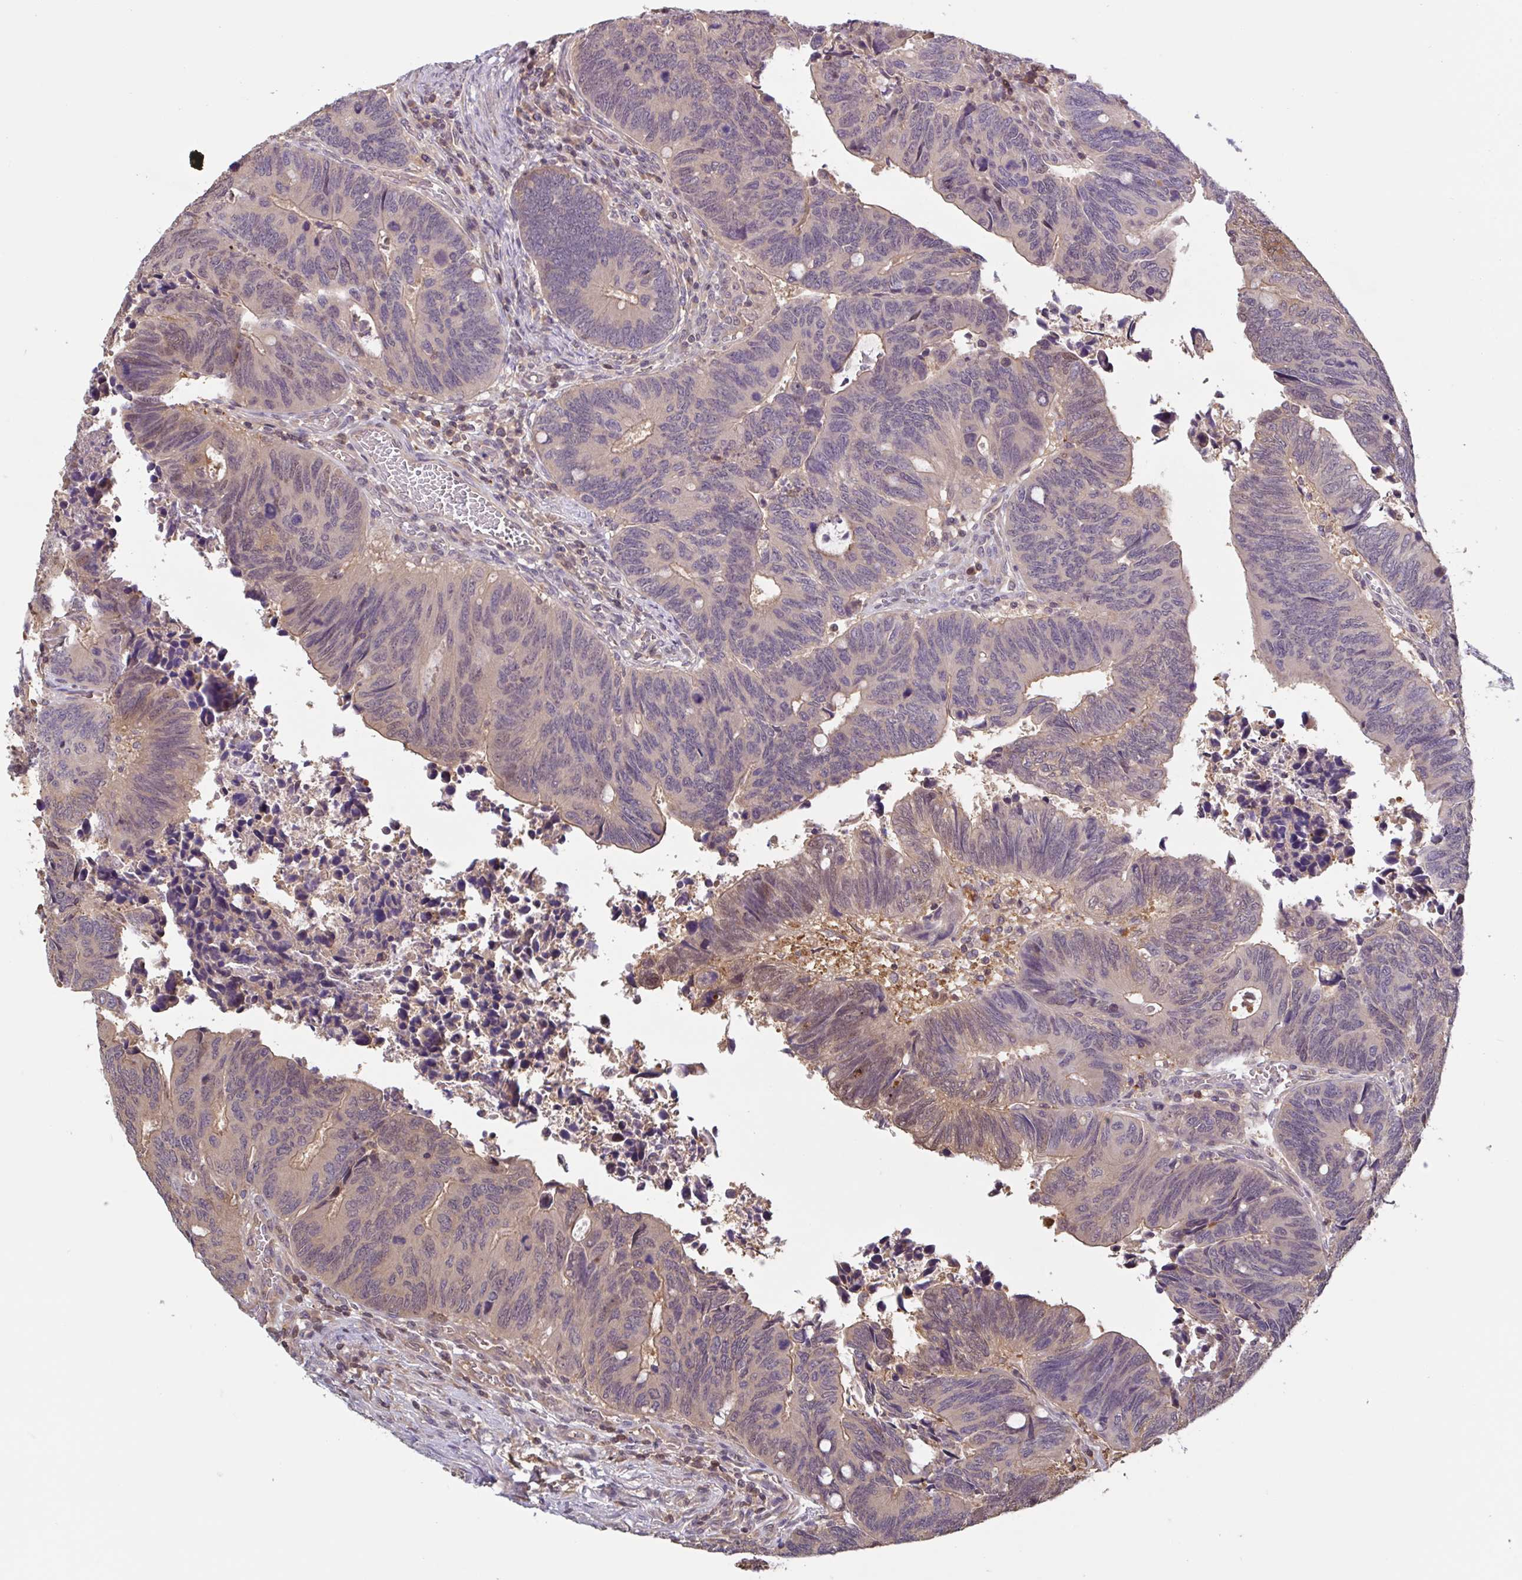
{"staining": {"intensity": "moderate", "quantity": "<25%", "location": "cytoplasmic/membranous,nuclear"}, "tissue": "colorectal cancer", "cell_type": "Tumor cells", "image_type": "cancer", "snomed": [{"axis": "morphology", "description": "Adenocarcinoma, NOS"}, {"axis": "topography", "description": "Colon"}], "caption": "Colorectal adenocarcinoma tissue demonstrates moderate cytoplasmic/membranous and nuclear staining in about <25% of tumor cells, visualized by immunohistochemistry.", "gene": "OTOP2", "patient": {"sex": "male", "age": 87}}